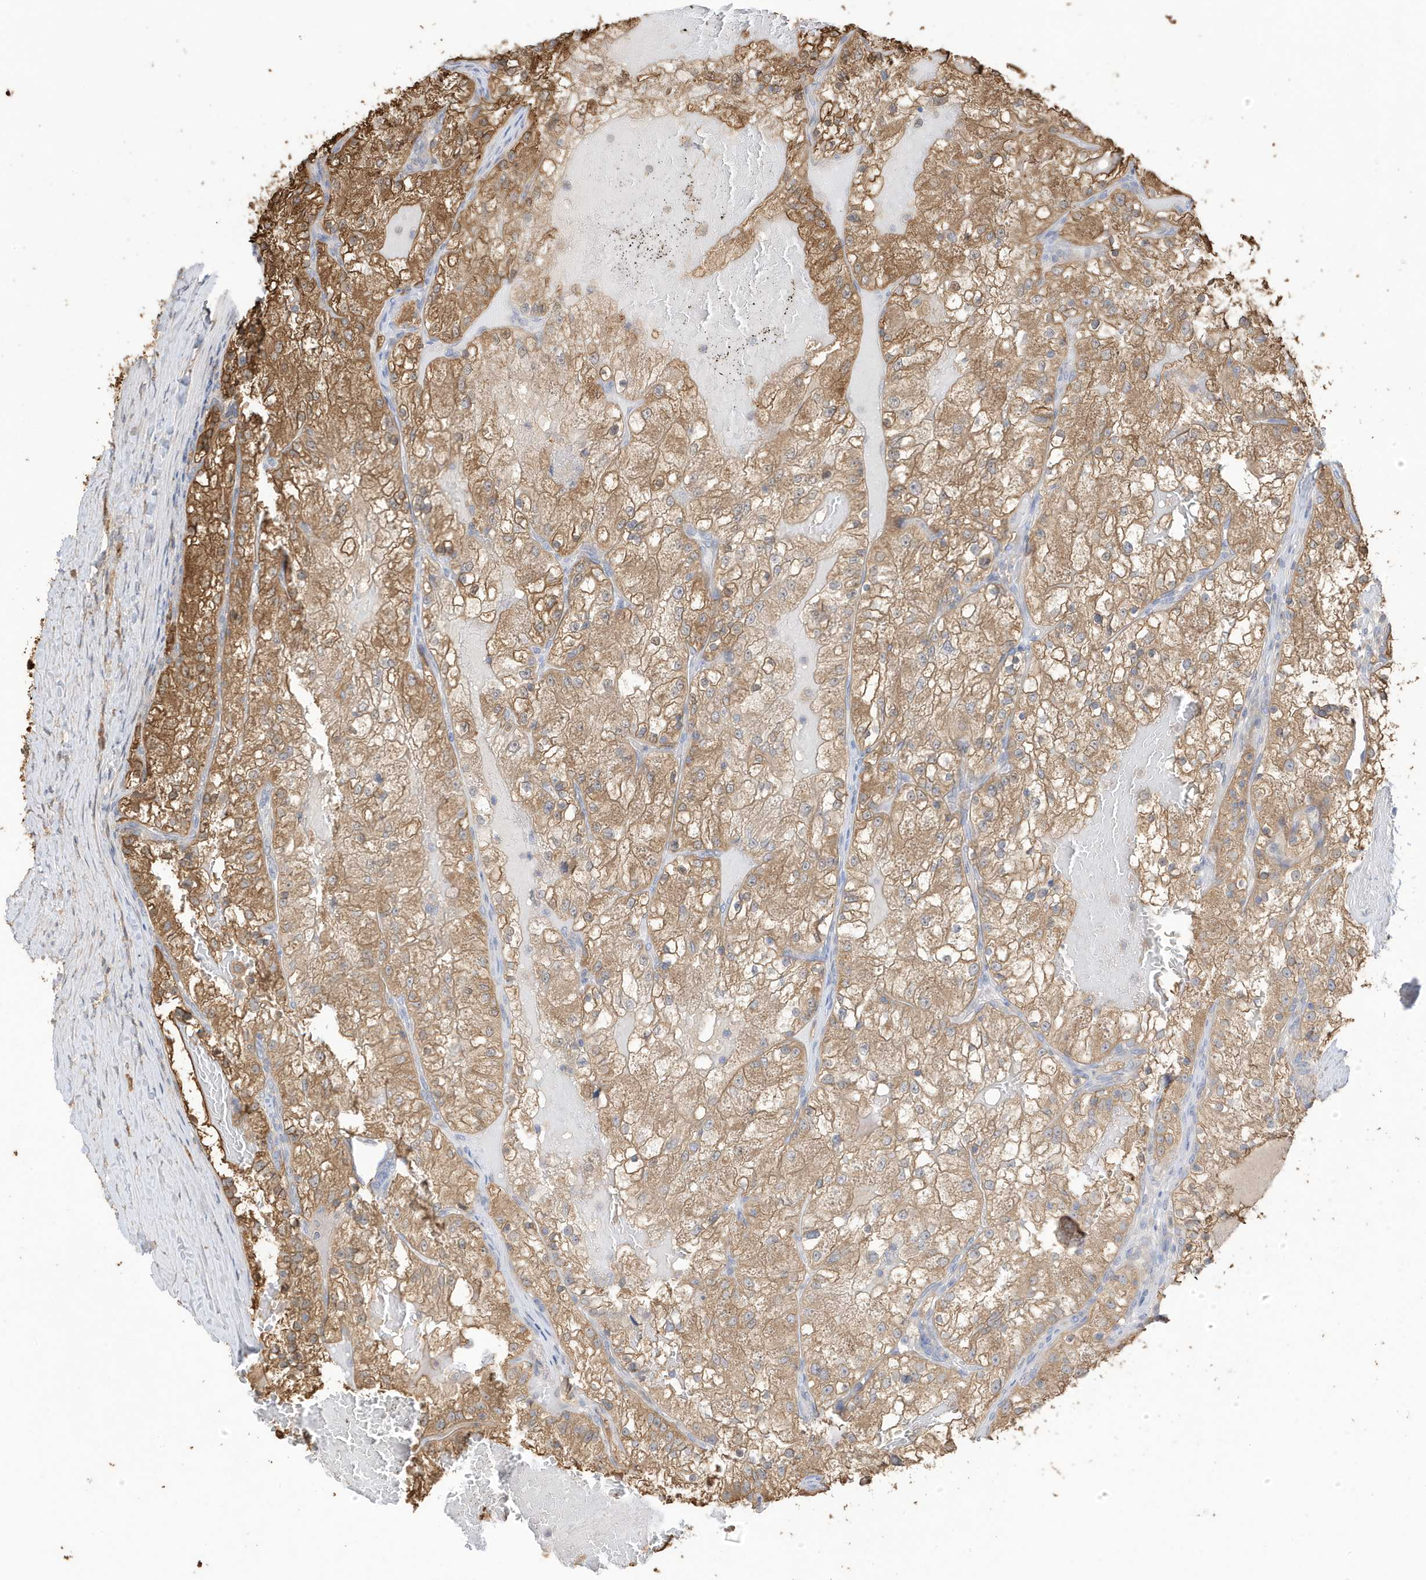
{"staining": {"intensity": "moderate", "quantity": ">75%", "location": "cytoplasmic/membranous"}, "tissue": "renal cancer", "cell_type": "Tumor cells", "image_type": "cancer", "snomed": [{"axis": "morphology", "description": "Normal tissue, NOS"}, {"axis": "morphology", "description": "Adenocarcinoma, NOS"}, {"axis": "topography", "description": "Kidney"}], "caption": "Protein expression analysis of renal cancer exhibits moderate cytoplasmic/membranous staining in approximately >75% of tumor cells.", "gene": "AZI2", "patient": {"sex": "male", "age": 68}}